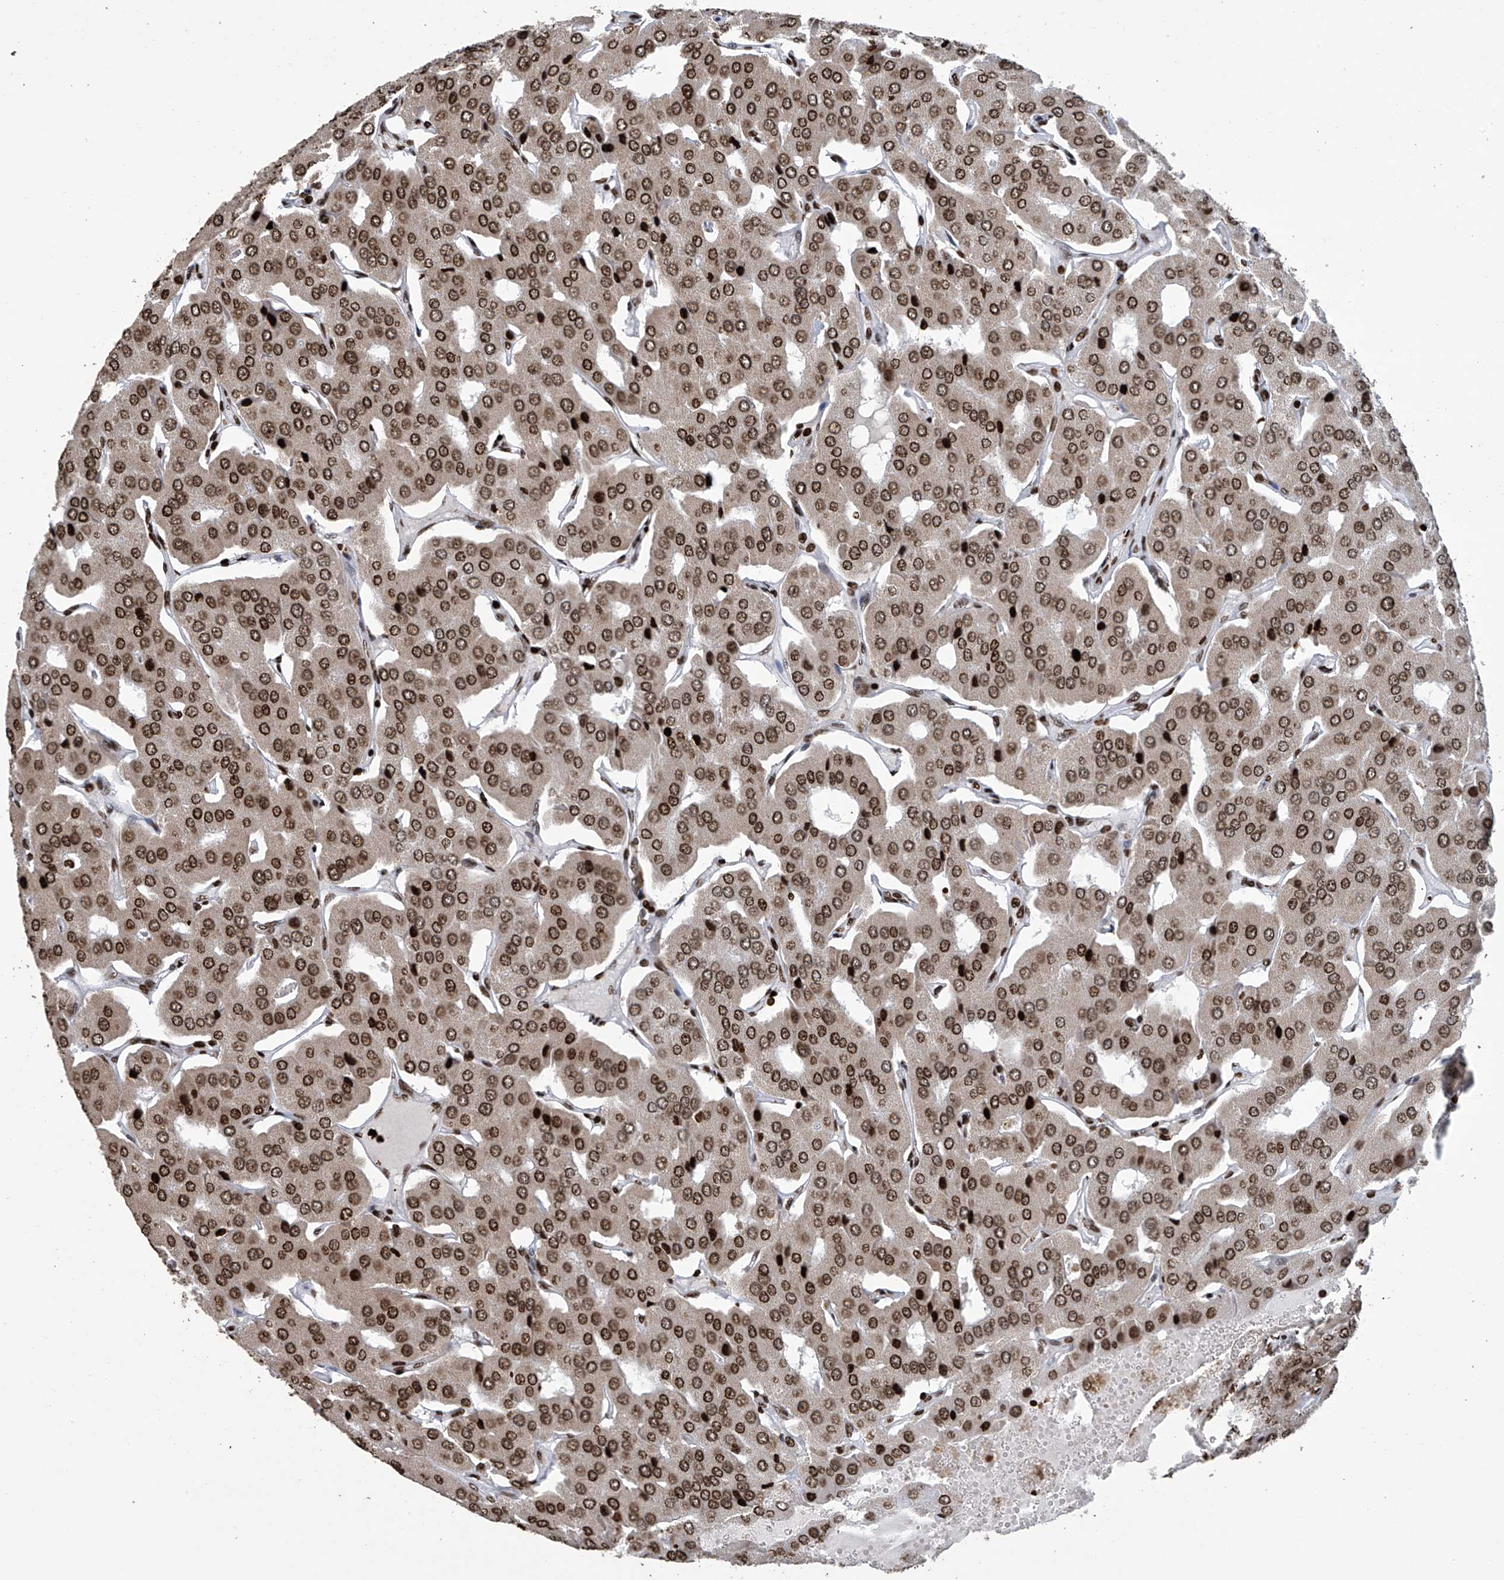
{"staining": {"intensity": "moderate", "quantity": ">75%", "location": "nuclear"}, "tissue": "parathyroid gland", "cell_type": "Glandular cells", "image_type": "normal", "snomed": [{"axis": "morphology", "description": "Normal tissue, NOS"}, {"axis": "morphology", "description": "Adenoma, NOS"}, {"axis": "topography", "description": "Parathyroid gland"}], "caption": "Immunohistochemistry (IHC) of benign parathyroid gland displays medium levels of moderate nuclear staining in about >75% of glandular cells.", "gene": "H4C16", "patient": {"sex": "female", "age": 86}}